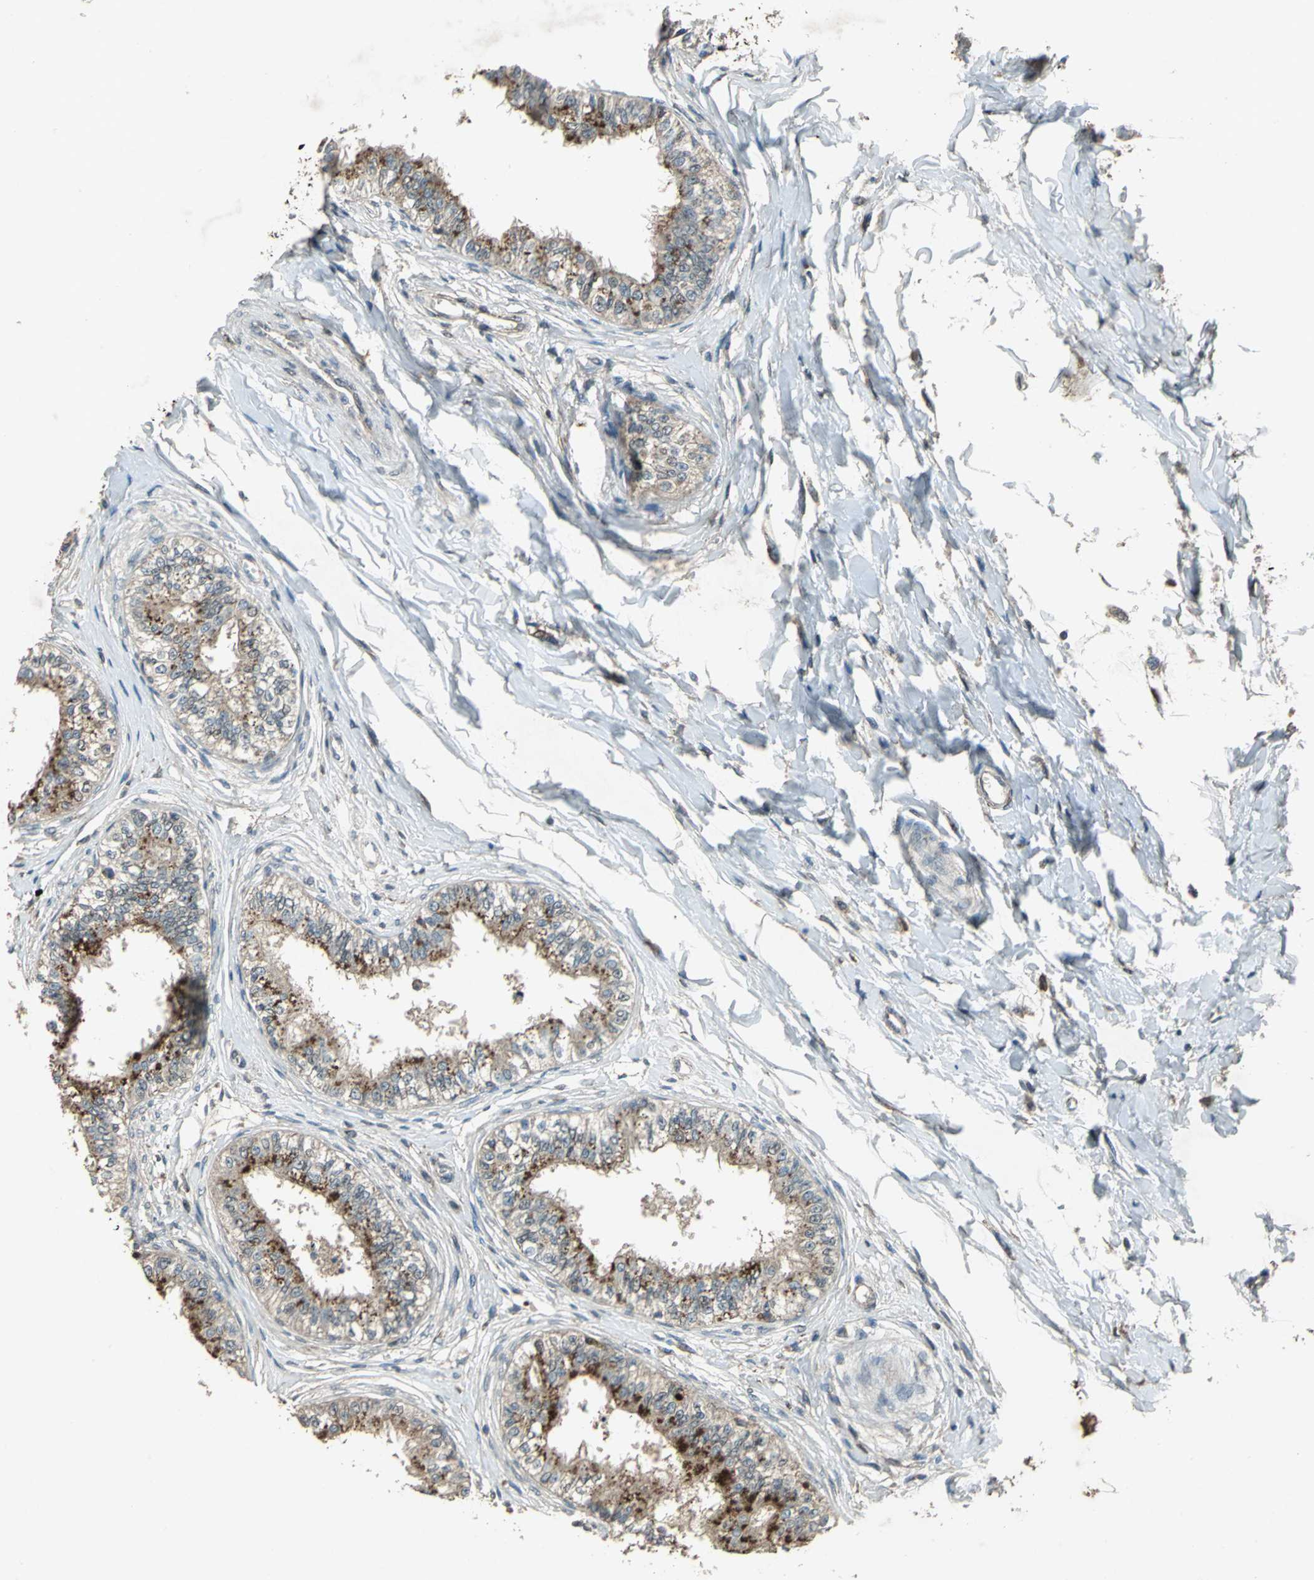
{"staining": {"intensity": "strong", "quantity": "25%-75%", "location": "cytoplasmic/membranous"}, "tissue": "epididymis", "cell_type": "Glandular cells", "image_type": "normal", "snomed": [{"axis": "morphology", "description": "Normal tissue, NOS"}, {"axis": "morphology", "description": "Adenocarcinoma, metastatic, NOS"}, {"axis": "topography", "description": "Testis"}, {"axis": "topography", "description": "Epididymis"}], "caption": "Immunohistochemistry (IHC) staining of unremarkable epididymis, which displays high levels of strong cytoplasmic/membranous positivity in approximately 25%-75% of glandular cells indicating strong cytoplasmic/membranous protein staining. The staining was performed using DAB (brown) for protein detection and nuclei were counterstained in hematoxylin (blue).", "gene": "SEPTIN4", "patient": {"sex": "male", "age": 26}}